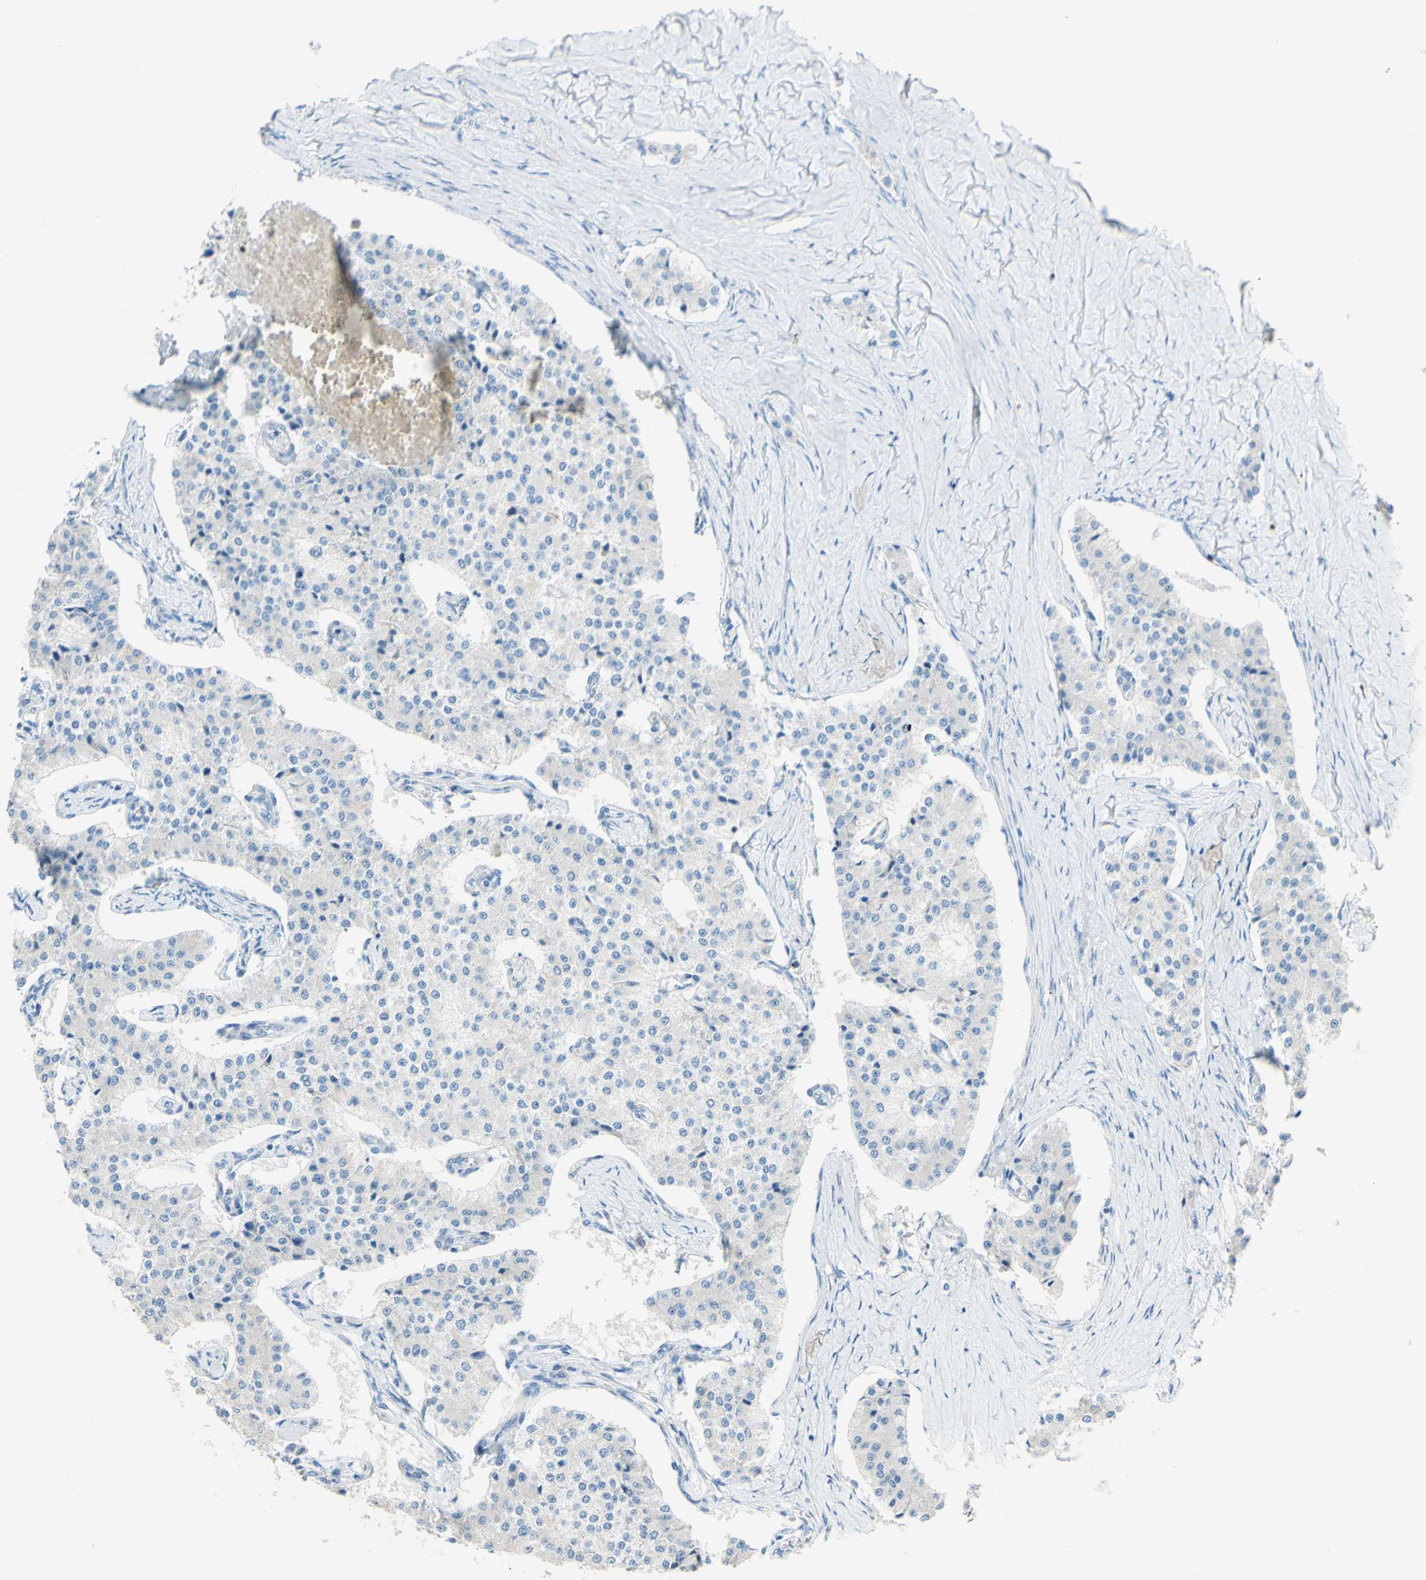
{"staining": {"intensity": "negative", "quantity": "none", "location": "none"}, "tissue": "carcinoid", "cell_type": "Tumor cells", "image_type": "cancer", "snomed": [{"axis": "morphology", "description": "Carcinoid, malignant, NOS"}, {"axis": "topography", "description": "Colon"}], "caption": "Immunohistochemistry image of human carcinoid stained for a protein (brown), which shows no expression in tumor cells.", "gene": "ACADL", "patient": {"sex": "female", "age": 52}}